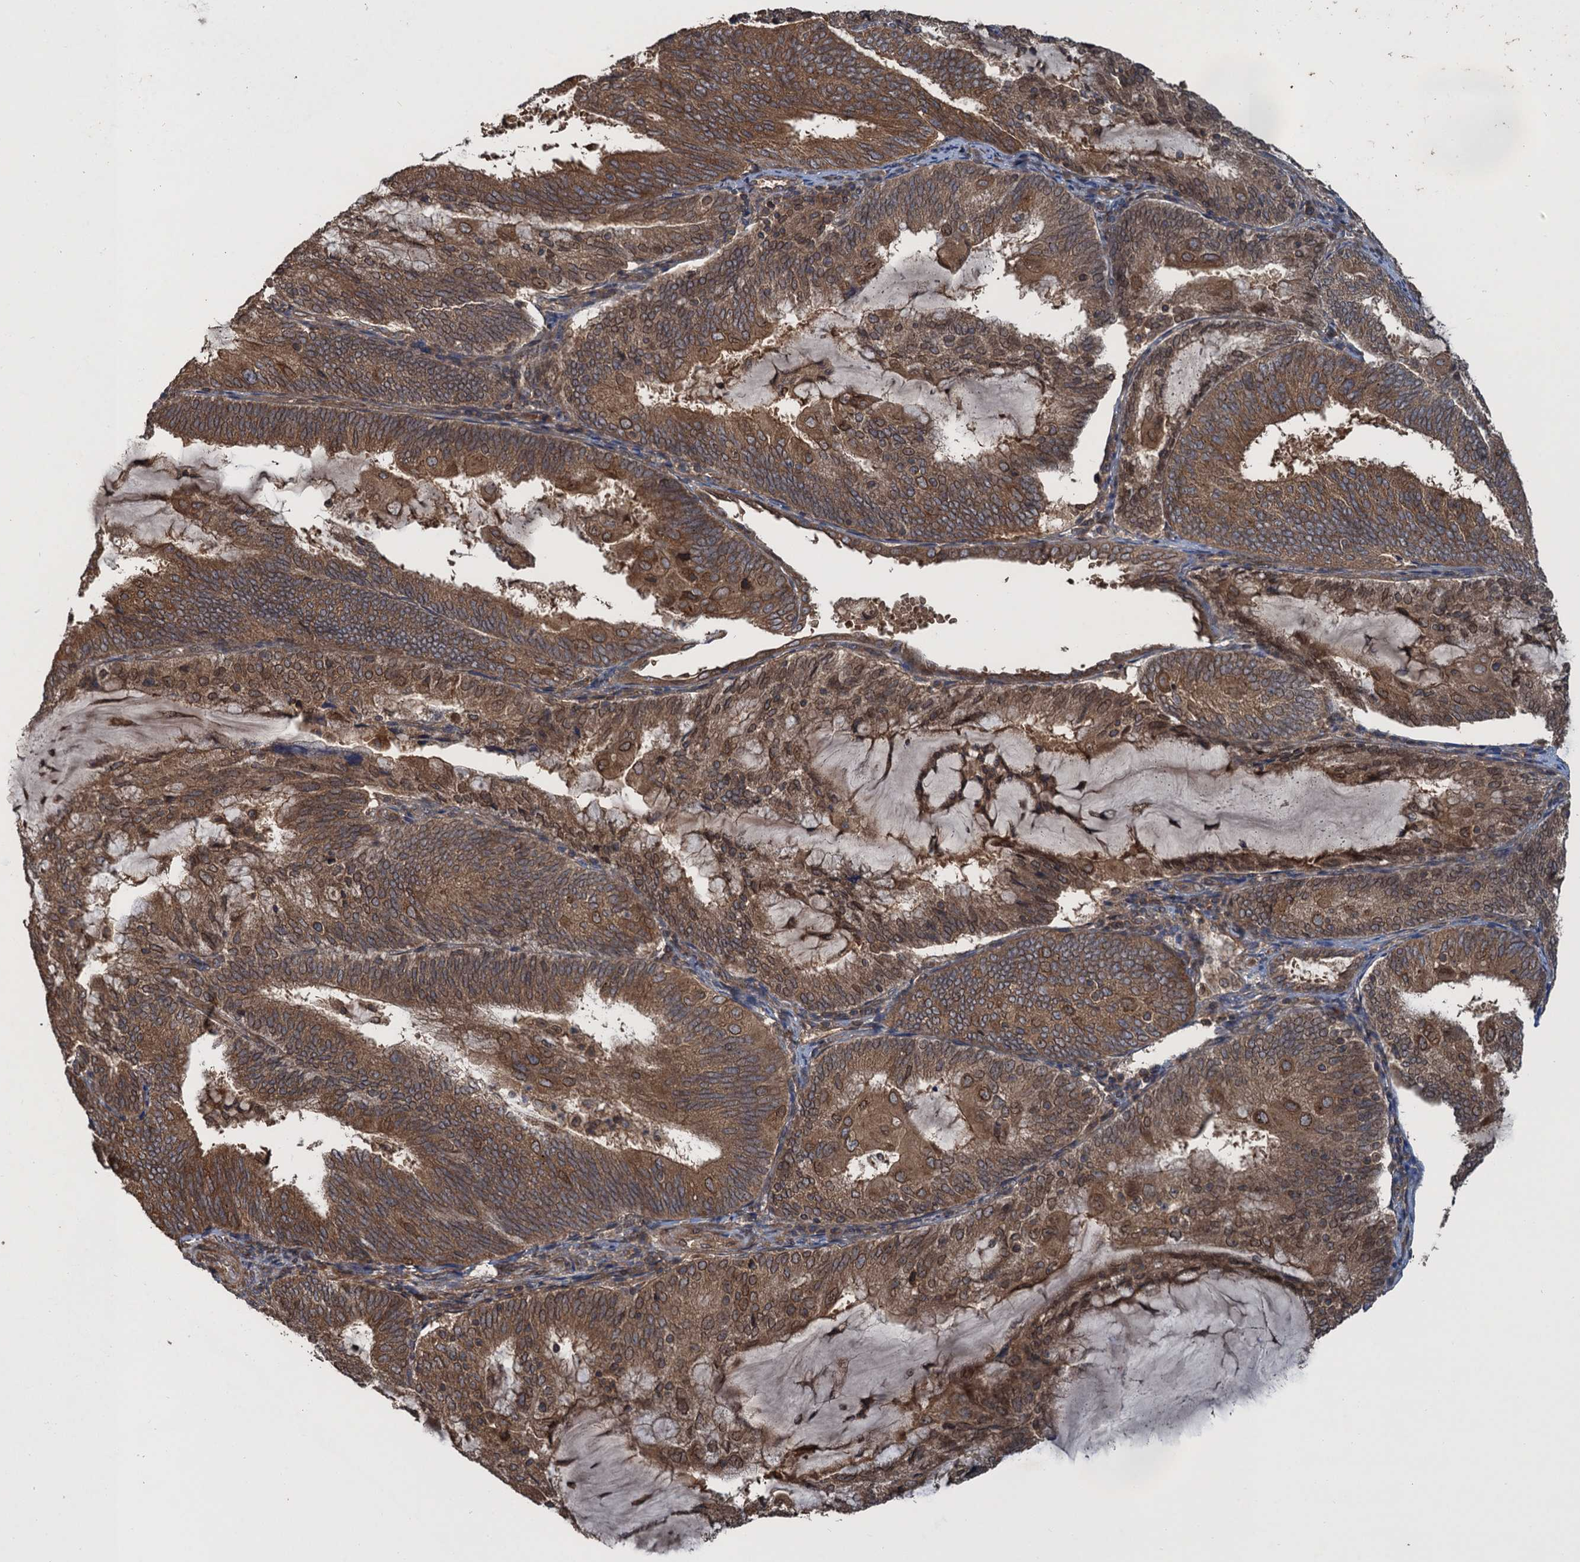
{"staining": {"intensity": "moderate", "quantity": ">75%", "location": "cytoplasmic/membranous,nuclear"}, "tissue": "endometrial cancer", "cell_type": "Tumor cells", "image_type": "cancer", "snomed": [{"axis": "morphology", "description": "Adenocarcinoma, NOS"}, {"axis": "topography", "description": "Endometrium"}], "caption": "An immunohistochemistry photomicrograph of tumor tissue is shown. Protein staining in brown labels moderate cytoplasmic/membranous and nuclear positivity in endometrial cancer (adenocarcinoma) within tumor cells. The staining was performed using DAB (3,3'-diaminobenzidine), with brown indicating positive protein expression. Nuclei are stained blue with hematoxylin.", "gene": "GLE1", "patient": {"sex": "female", "age": 81}}